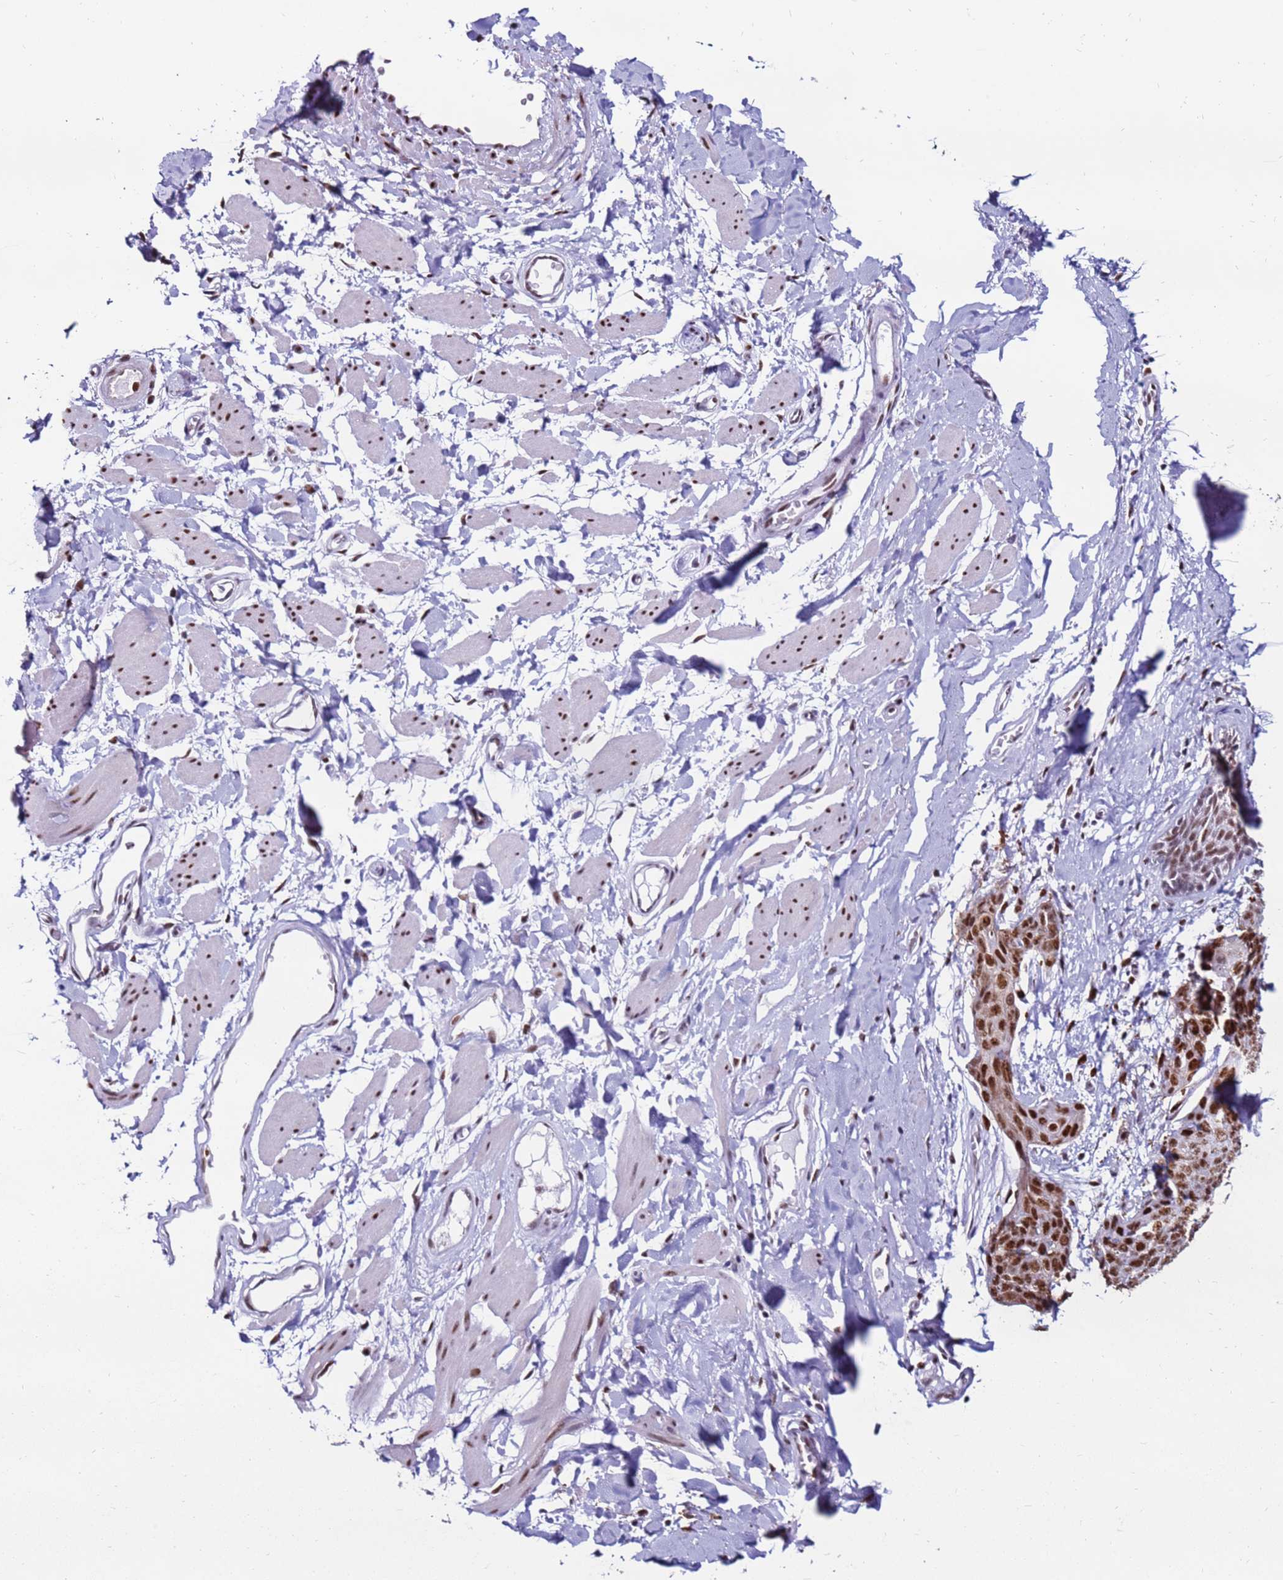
{"staining": {"intensity": "strong", "quantity": ">75%", "location": "nuclear"}, "tissue": "skin cancer", "cell_type": "Tumor cells", "image_type": "cancer", "snomed": [{"axis": "morphology", "description": "Squamous cell carcinoma, NOS"}, {"axis": "topography", "description": "Skin"}, {"axis": "topography", "description": "Vulva"}], "caption": "Skin cancer (squamous cell carcinoma) stained with a brown dye reveals strong nuclear positive expression in approximately >75% of tumor cells.", "gene": "KPNA4", "patient": {"sex": "female", "age": 85}}